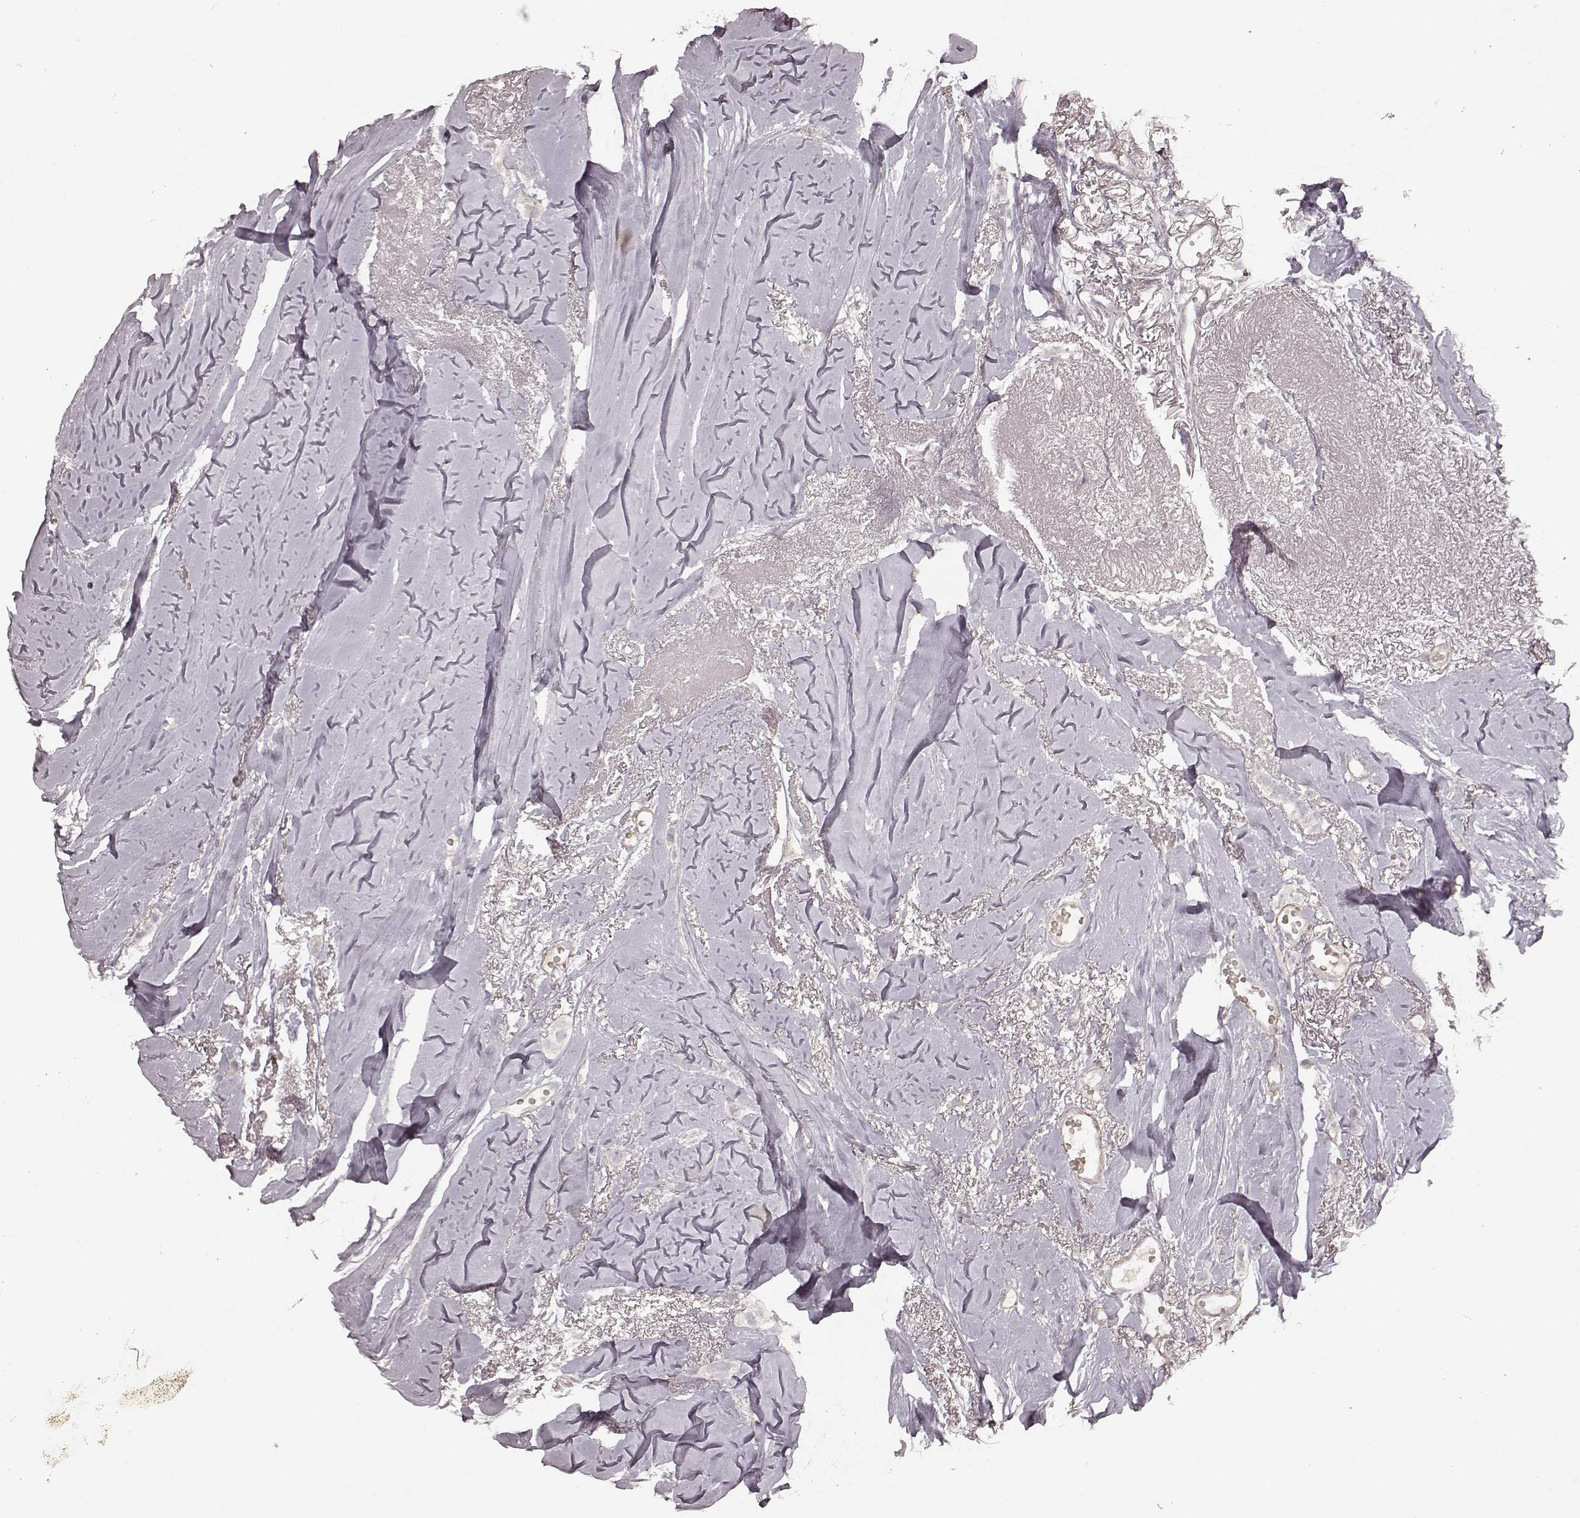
{"staining": {"intensity": "negative", "quantity": "none", "location": "none"}, "tissue": "breast cancer", "cell_type": "Tumor cells", "image_type": "cancer", "snomed": [{"axis": "morphology", "description": "Duct carcinoma"}, {"axis": "topography", "description": "Breast"}], "caption": "This image is of breast cancer (invasive ductal carcinoma) stained with immunohistochemistry (IHC) to label a protein in brown with the nuclei are counter-stained blue. There is no staining in tumor cells.", "gene": "KCNJ9", "patient": {"sex": "female", "age": 85}}